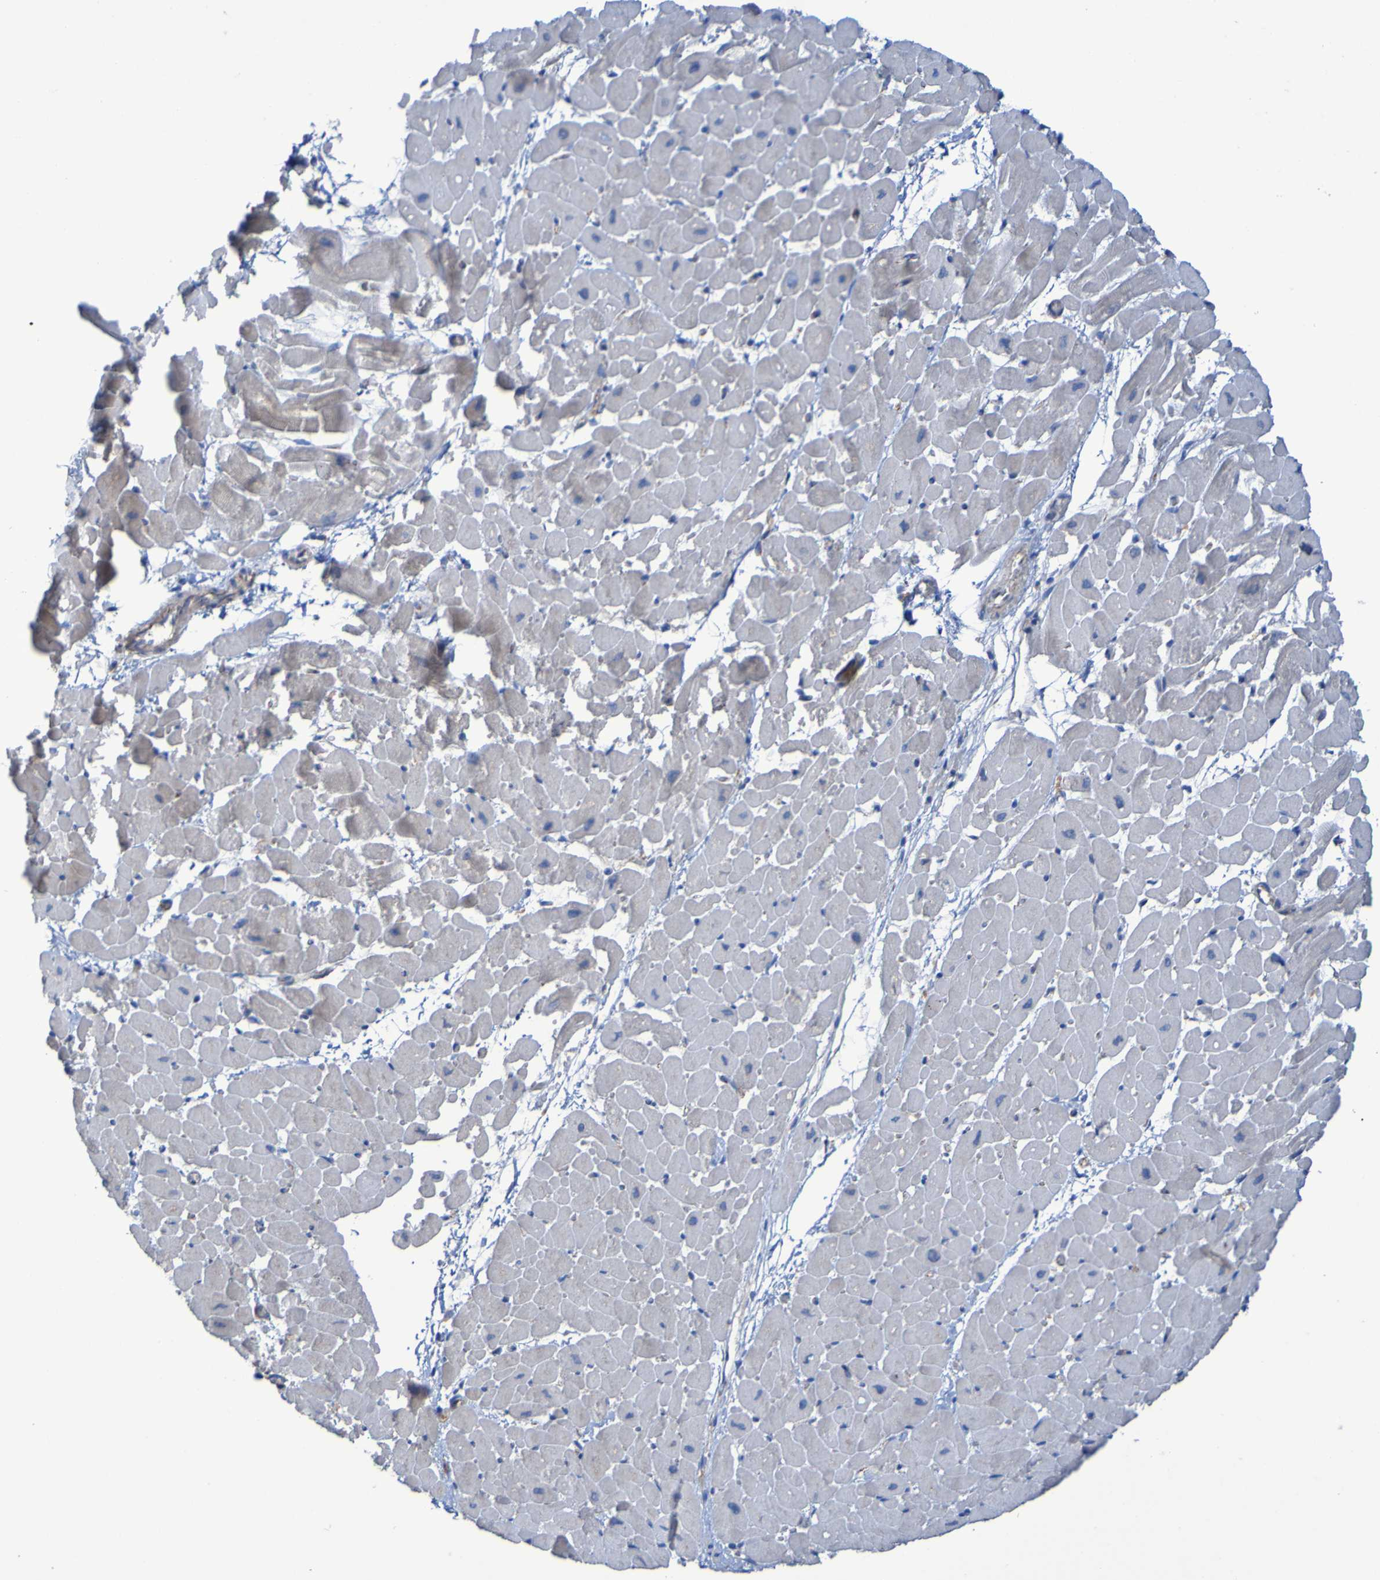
{"staining": {"intensity": "negative", "quantity": "none", "location": "none"}, "tissue": "heart muscle", "cell_type": "Cardiomyocytes", "image_type": "normal", "snomed": [{"axis": "morphology", "description": "Normal tissue, NOS"}, {"axis": "topography", "description": "Heart"}], "caption": "Protein analysis of benign heart muscle shows no significant staining in cardiomyocytes. The staining is performed using DAB brown chromogen with nuclei counter-stained in using hematoxylin.", "gene": "ARHGEF16", "patient": {"sex": "male", "age": 45}}